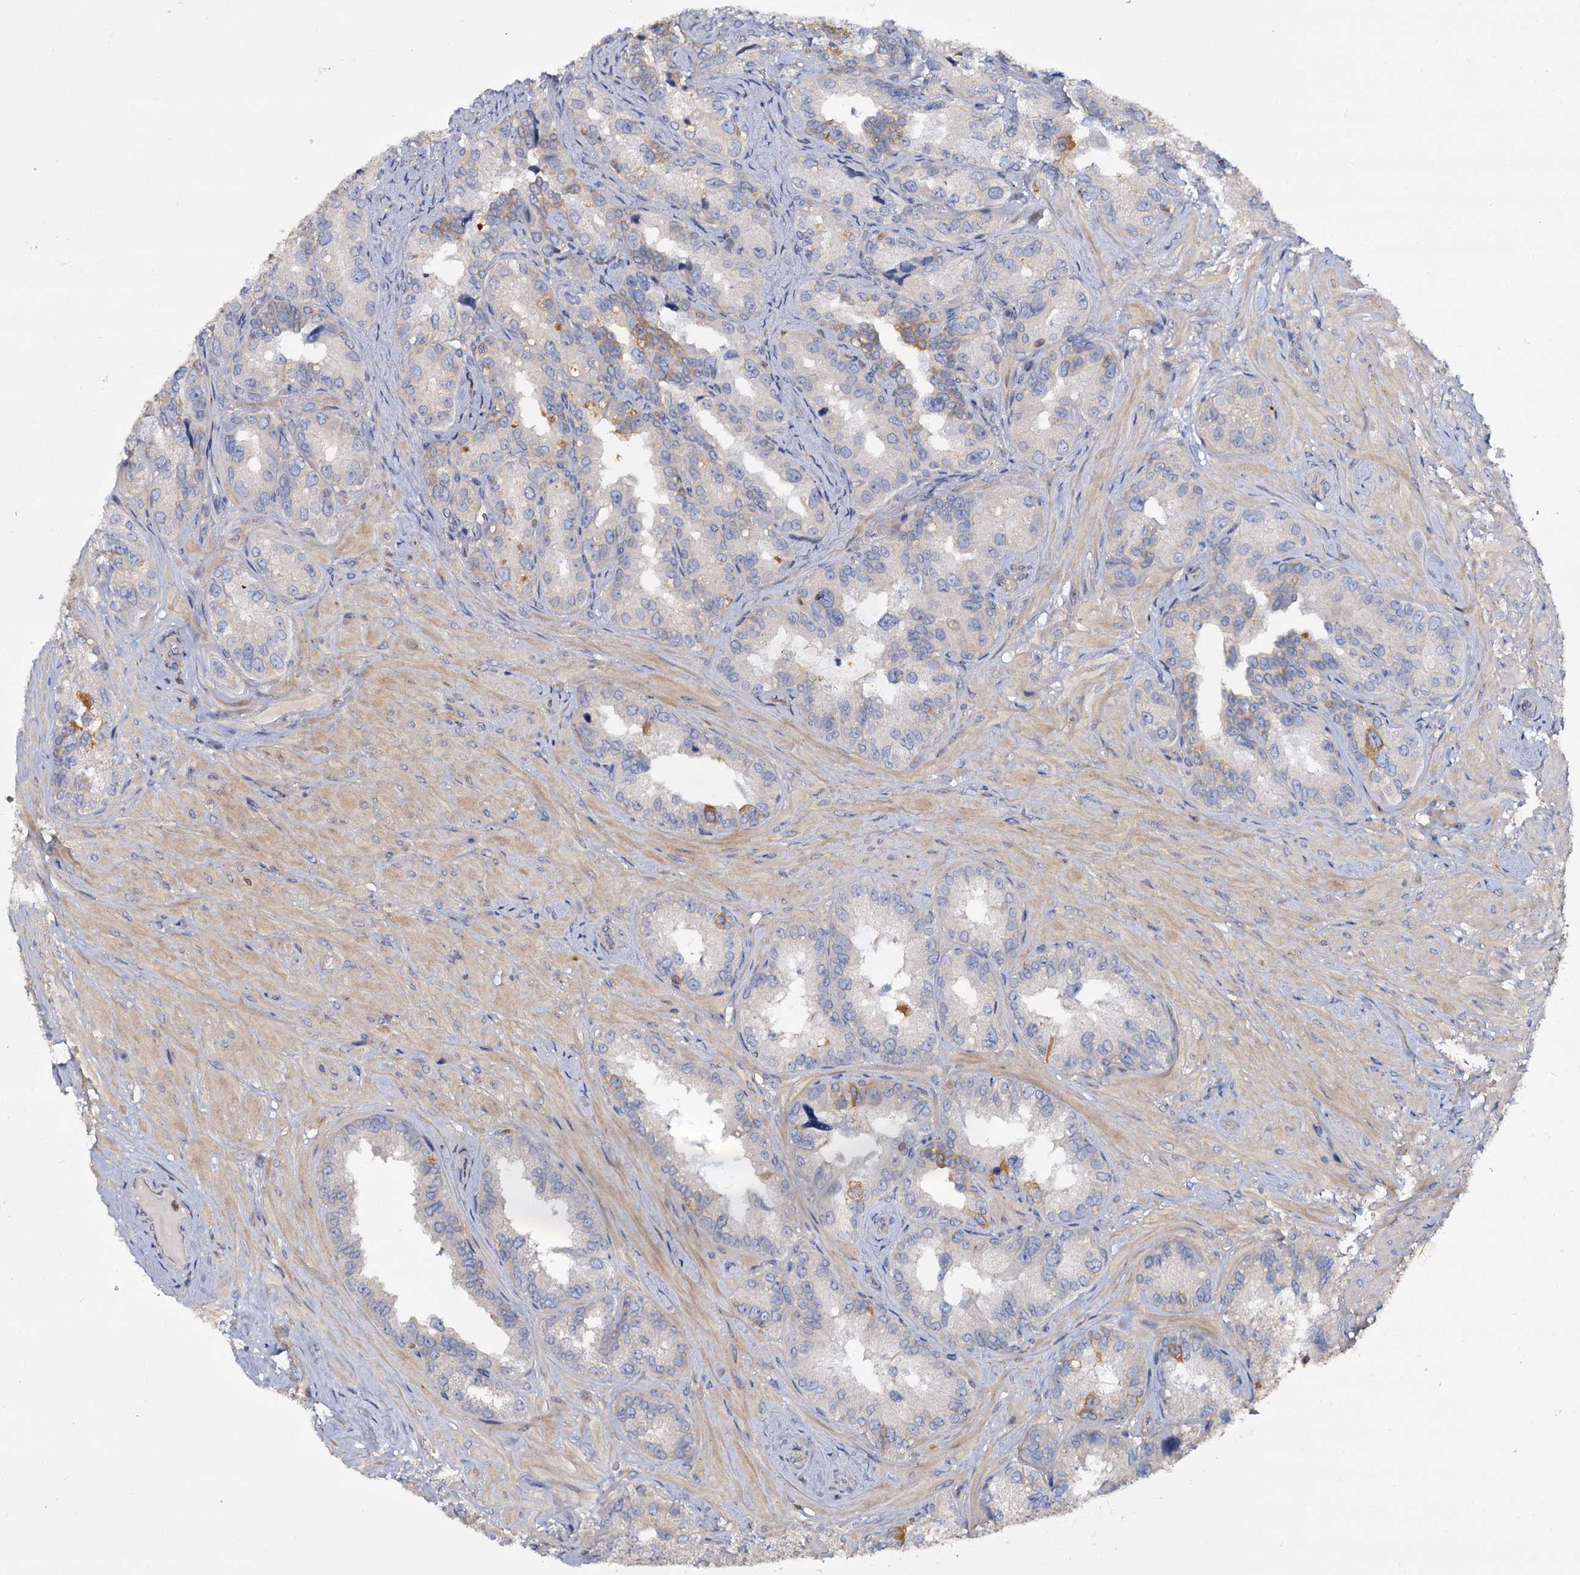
{"staining": {"intensity": "weak", "quantity": "<25%", "location": "cytoplasmic/membranous"}, "tissue": "seminal vesicle", "cell_type": "Glandular cells", "image_type": "normal", "snomed": [{"axis": "morphology", "description": "Normal tissue, NOS"}, {"axis": "topography", "description": "Seminal veicle"}, {"axis": "topography", "description": "Peripheral nerve tissue"}], "caption": "An IHC photomicrograph of unremarkable seminal vesicle is shown. There is no staining in glandular cells of seminal vesicle. The staining is performed using DAB brown chromogen with nuclei counter-stained in using hematoxylin.", "gene": "ANKRD13A", "patient": {"sex": "male", "age": 67}}